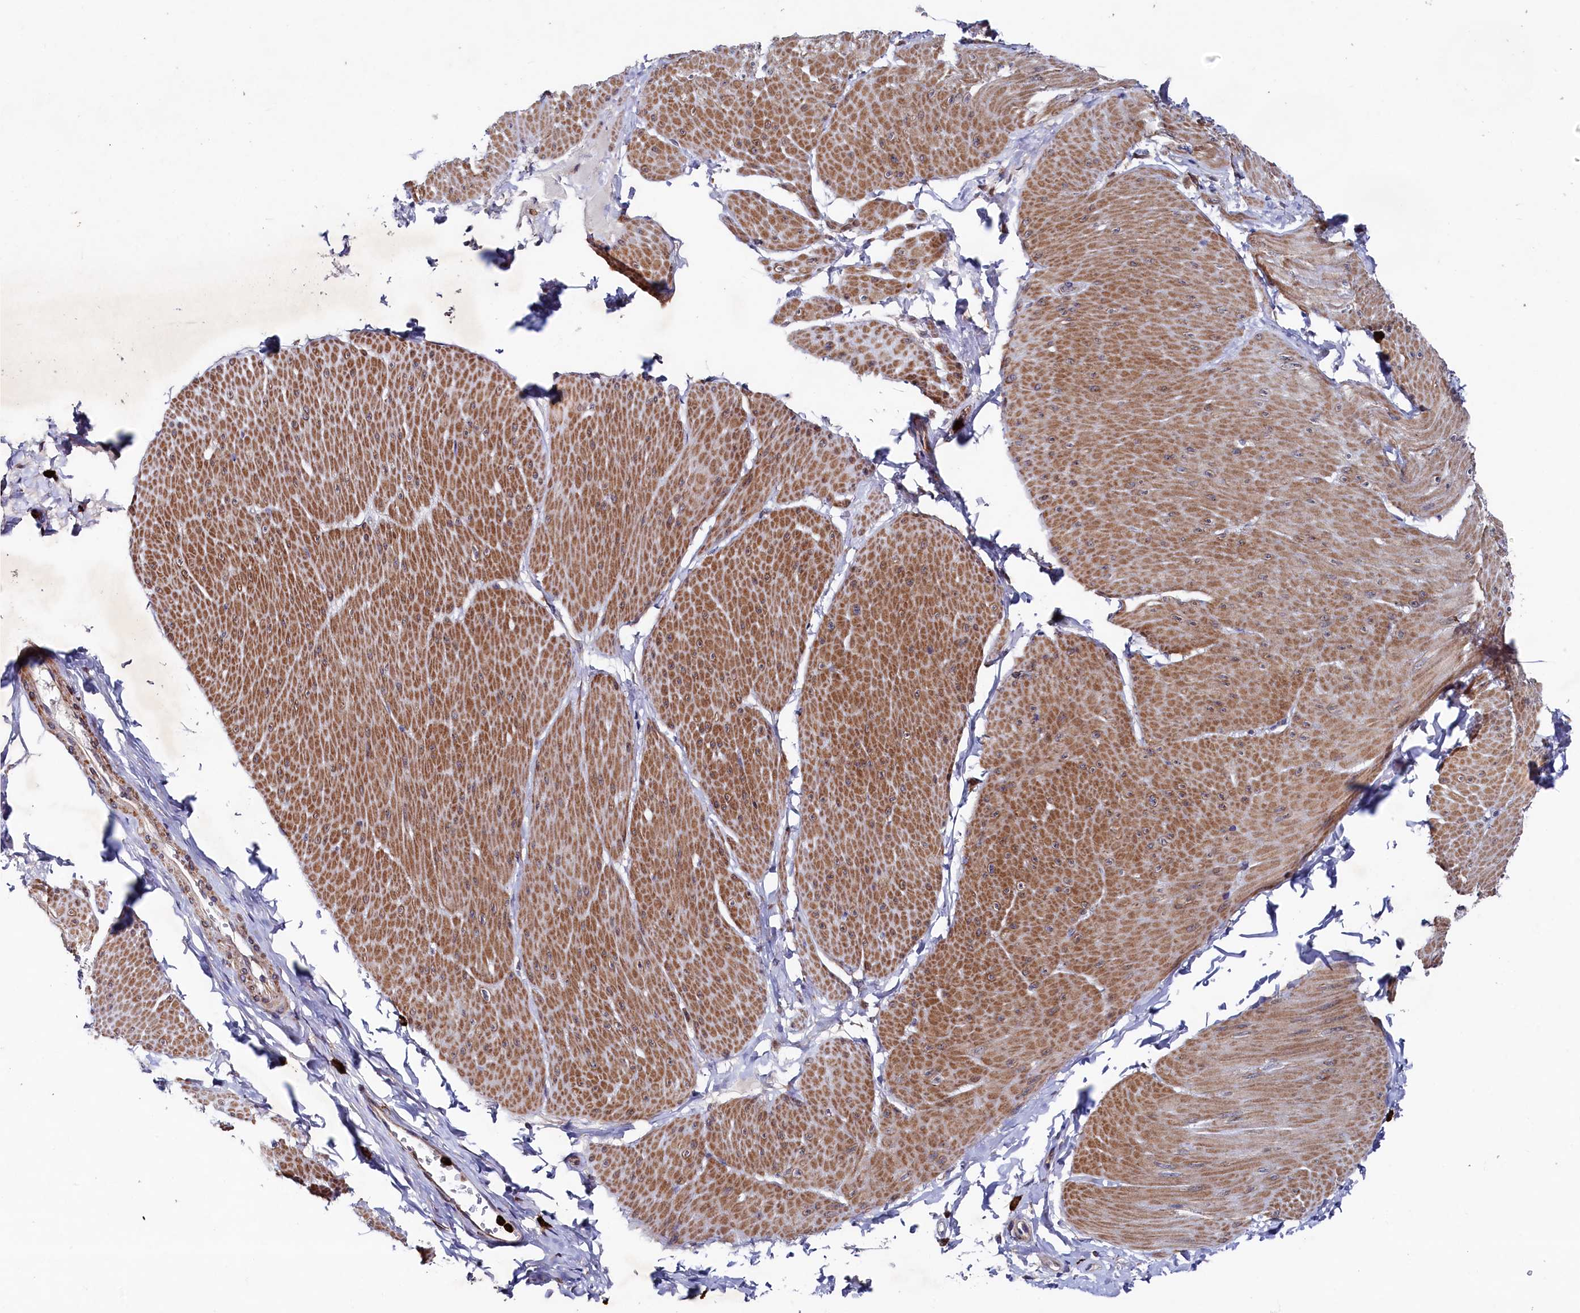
{"staining": {"intensity": "moderate", "quantity": ">75%", "location": "cytoplasmic/membranous"}, "tissue": "smooth muscle", "cell_type": "Smooth muscle cells", "image_type": "normal", "snomed": [{"axis": "morphology", "description": "Urothelial carcinoma, High grade"}, {"axis": "topography", "description": "Urinary bladder"}], "caption": "This photomicrograph demonstrates immunohistochemistry staining of benign human smooth muscle, with medium moderate cytoplasmic/membranous expression in approximately >75% of smooth muscle cells.", "gene": "CHCHD1", "patient": {"sex": "male", "age": 46}}